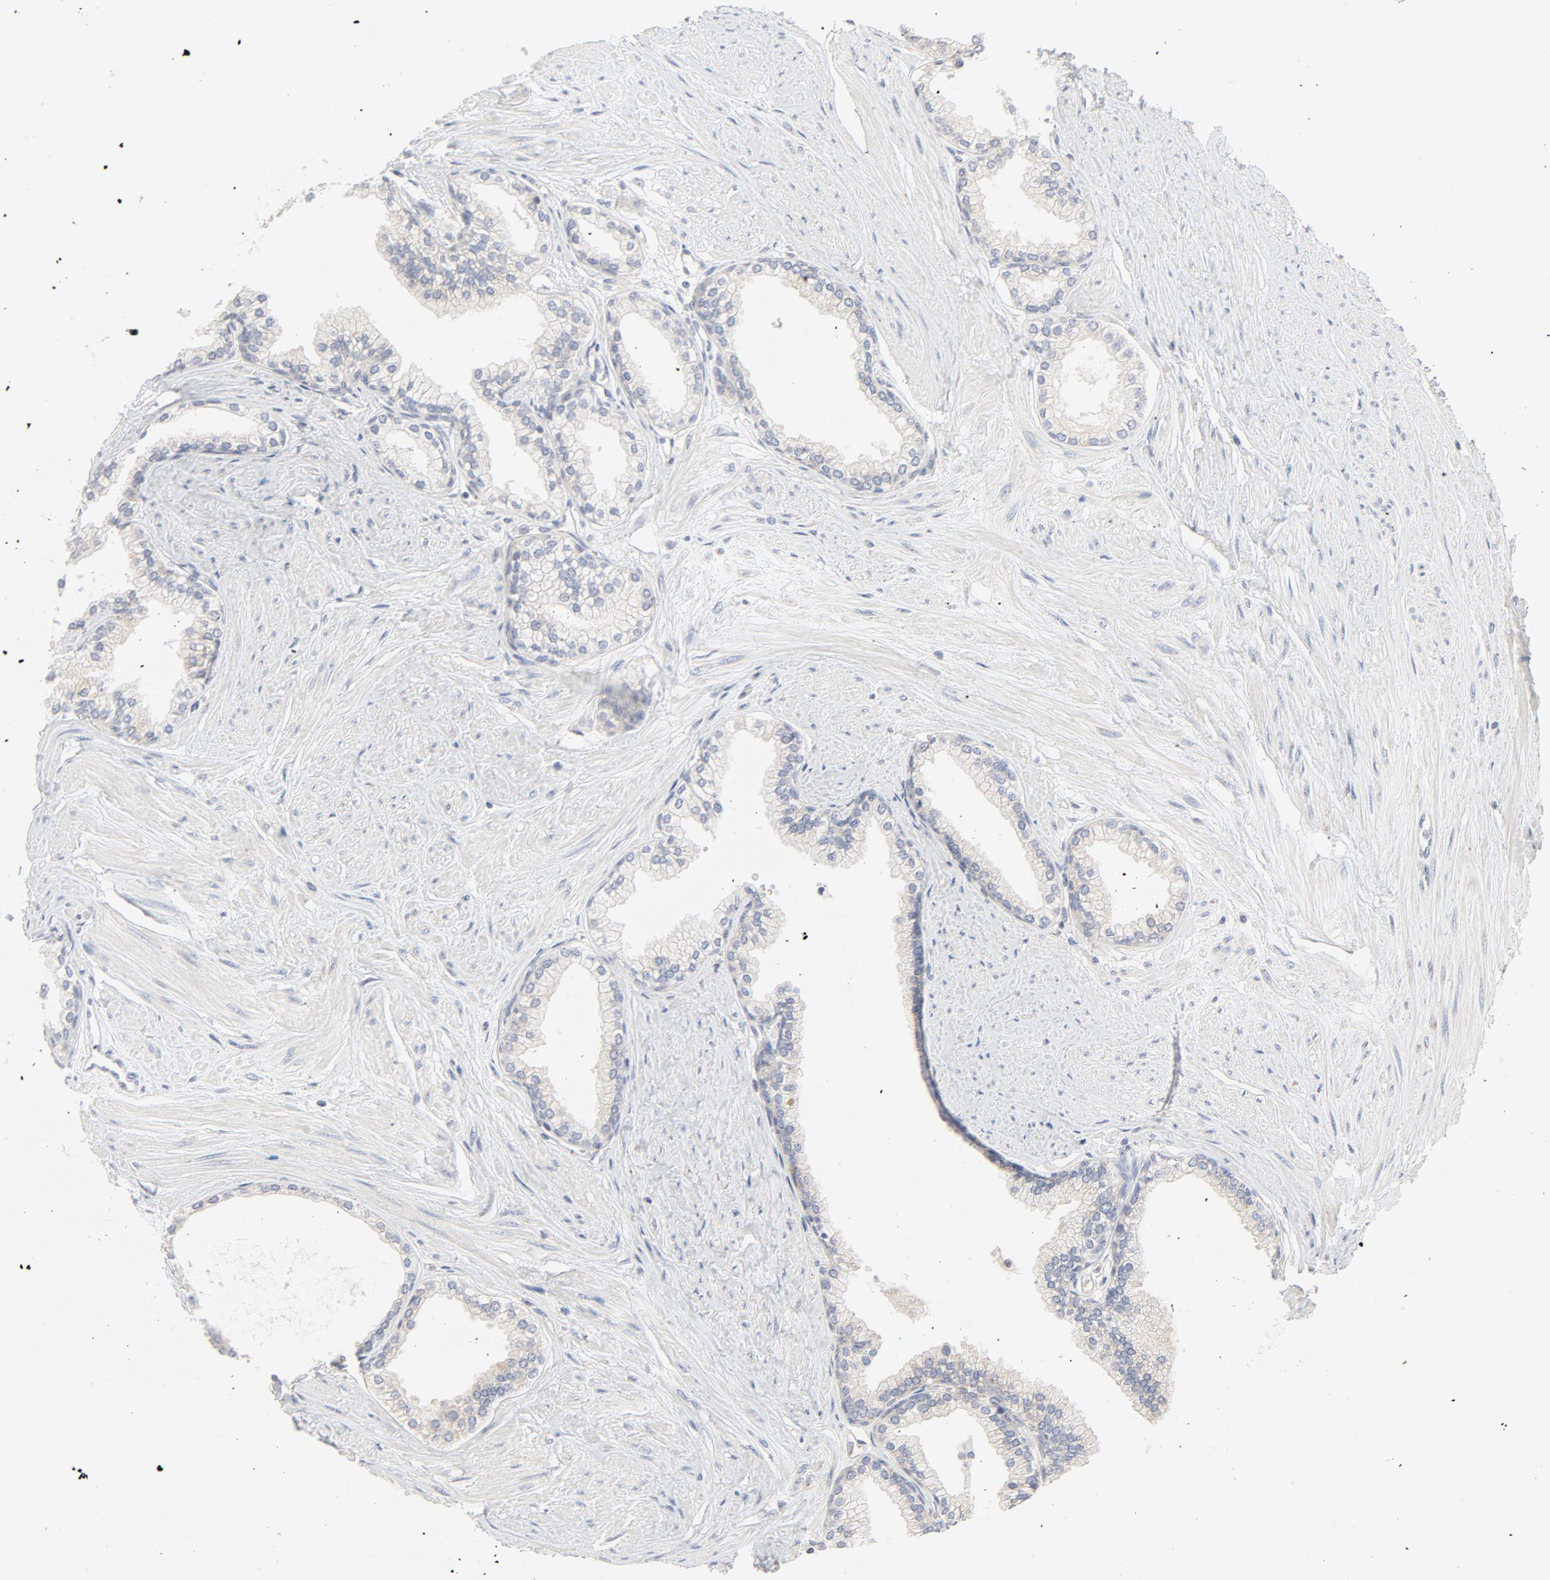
{"staining": {"intensity": "moderate", "quantity": "25%-75%", "location": "cytoplasmic/membranous"}, "tissue": "prostate", "cell_type": "Glandular cells", "image_type": "normal", "snomed": [{"axis": "morphology", "description": "Normal tissue, NOS"}, {"axis": "topography", "description": "Prostate"}], "caption": "An immunohistochemistry (IHC) image of benign tissue is shown. Protein staining in brown labels moderate cytoplasmic/membranous positivity in prostate within glandular cells. The protein is shown in brown color, while the nuclei are stained blue.", "gene": "RABEP1", "patient": {"sex": "male", "age": 64}}